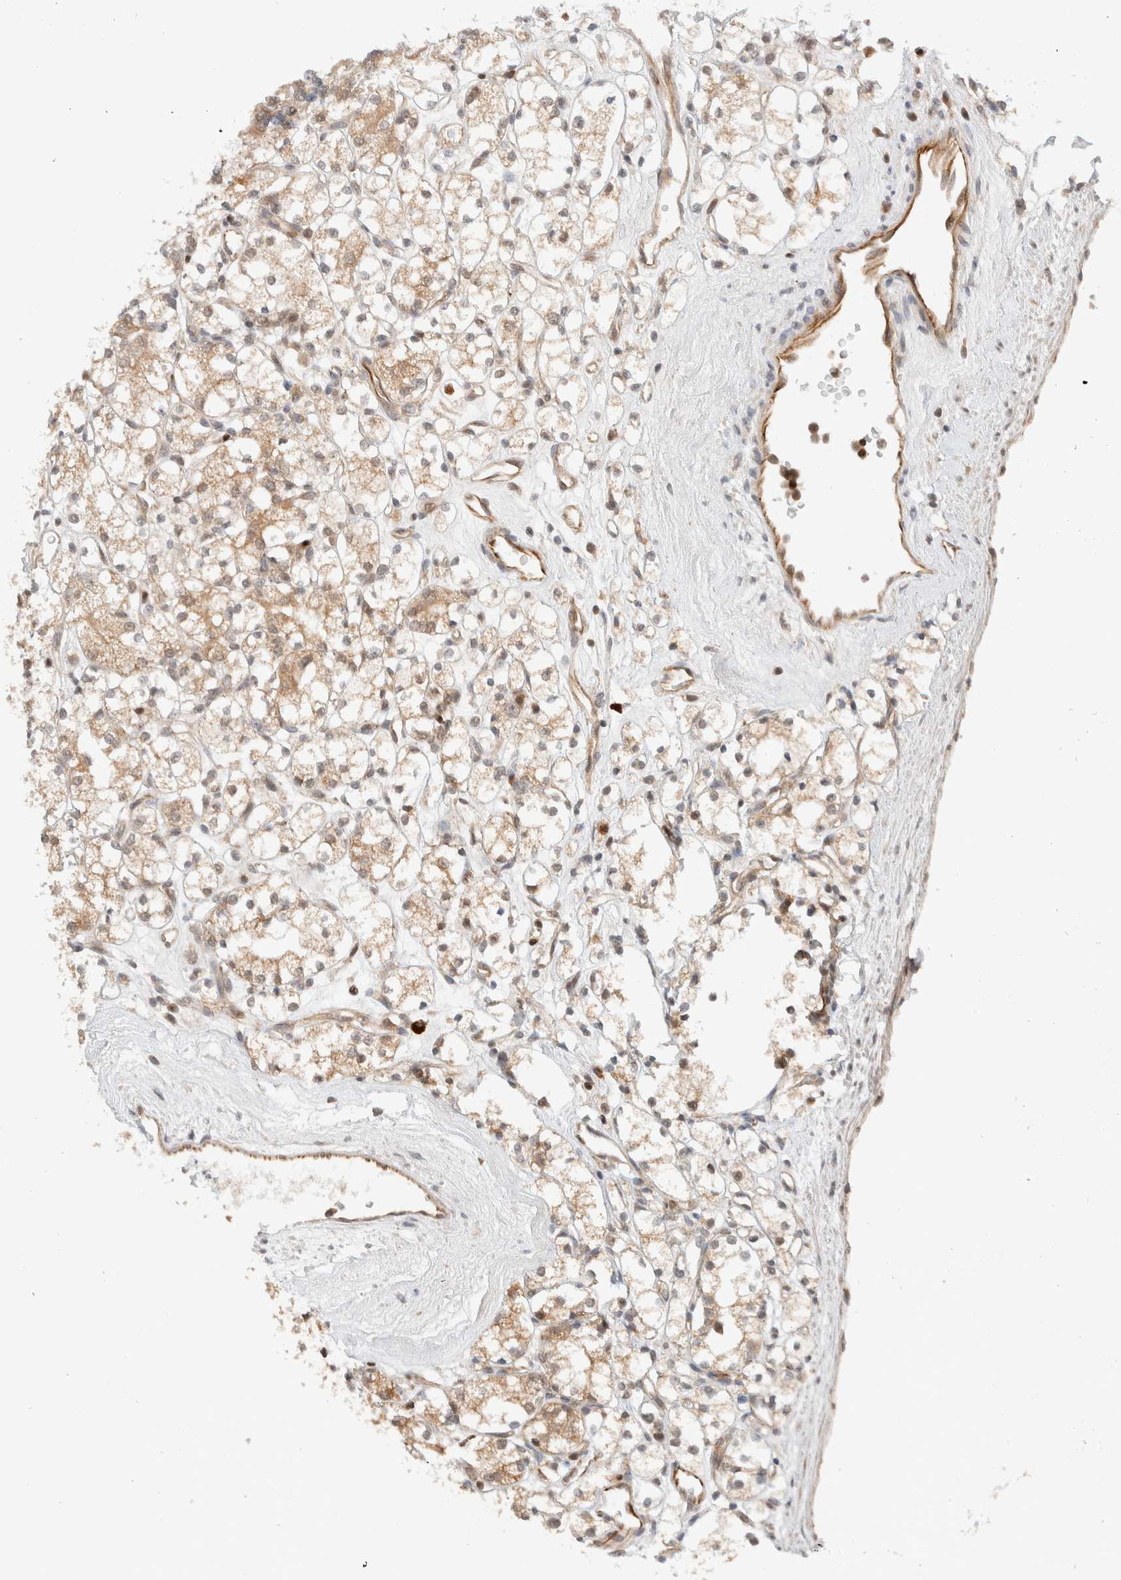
{"staining": {"intensity": "weak", "quantity": ">75%", "location": "cytoplasmic/membranous"}, "tissue": "renal cancer", "cell_type": "Tumor cells", "image_type": "cancer", "snomed": [{"axis": "morphology", "description": "Adenocarcinoma, NOS"}, {"axis": "topography", "description": "Kidney"}], "caption": "Weak cytoplasmic/membranous expression for a protein is identified in about >75% of tumor cells of renal adenocarcinoma using immunohistochemistry (IHC).", "gene": "C8orf76", "patient": {"sex": "male", "age": 77}}